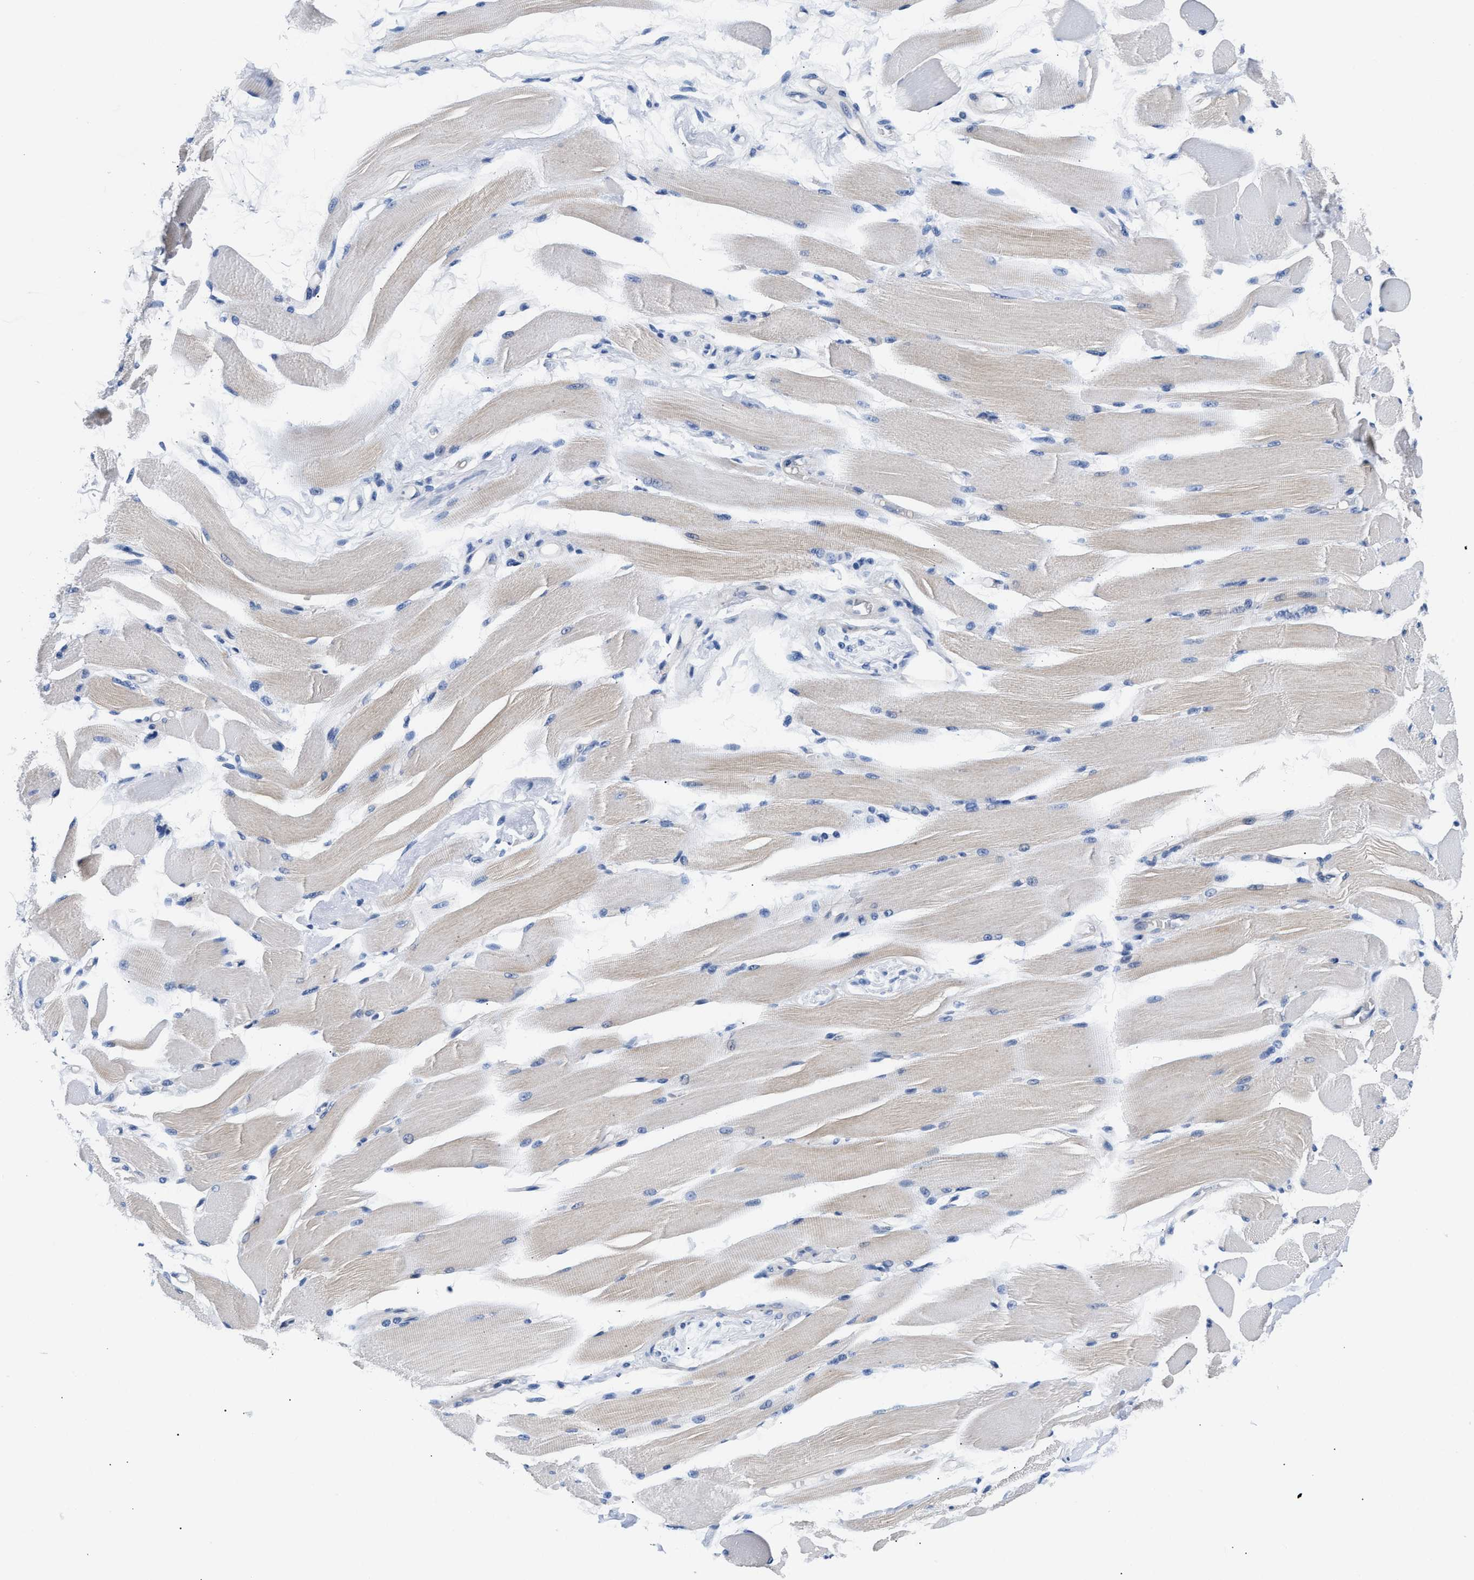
{"staining": {"intensity": "weak", "quantity": "<25%", "location": "cytoplasmic/membranous"}, "tissue": "skeletal muscle", "cell_type": "Myocytes", "image_type": "normal", "snomed": [{"axis": "morphology", "description": "Normal tissue, NOS"}, {"axis": "topography", "description": "Skeletal muscle"}, {"axis": "topography", "description": "Peripheral nerve tissue"}], "caption": "DAB immunohistochemical staining of benign skeletal muscle reveals no significant positivity in myocytes. (Brightfield microscopy of DAB (3,3'-diaminobenzidine) immunohistochemistry (IHC) at high magnification).", "gene": "TRIM29", "patient": {"sex": "female", "age": 84}}